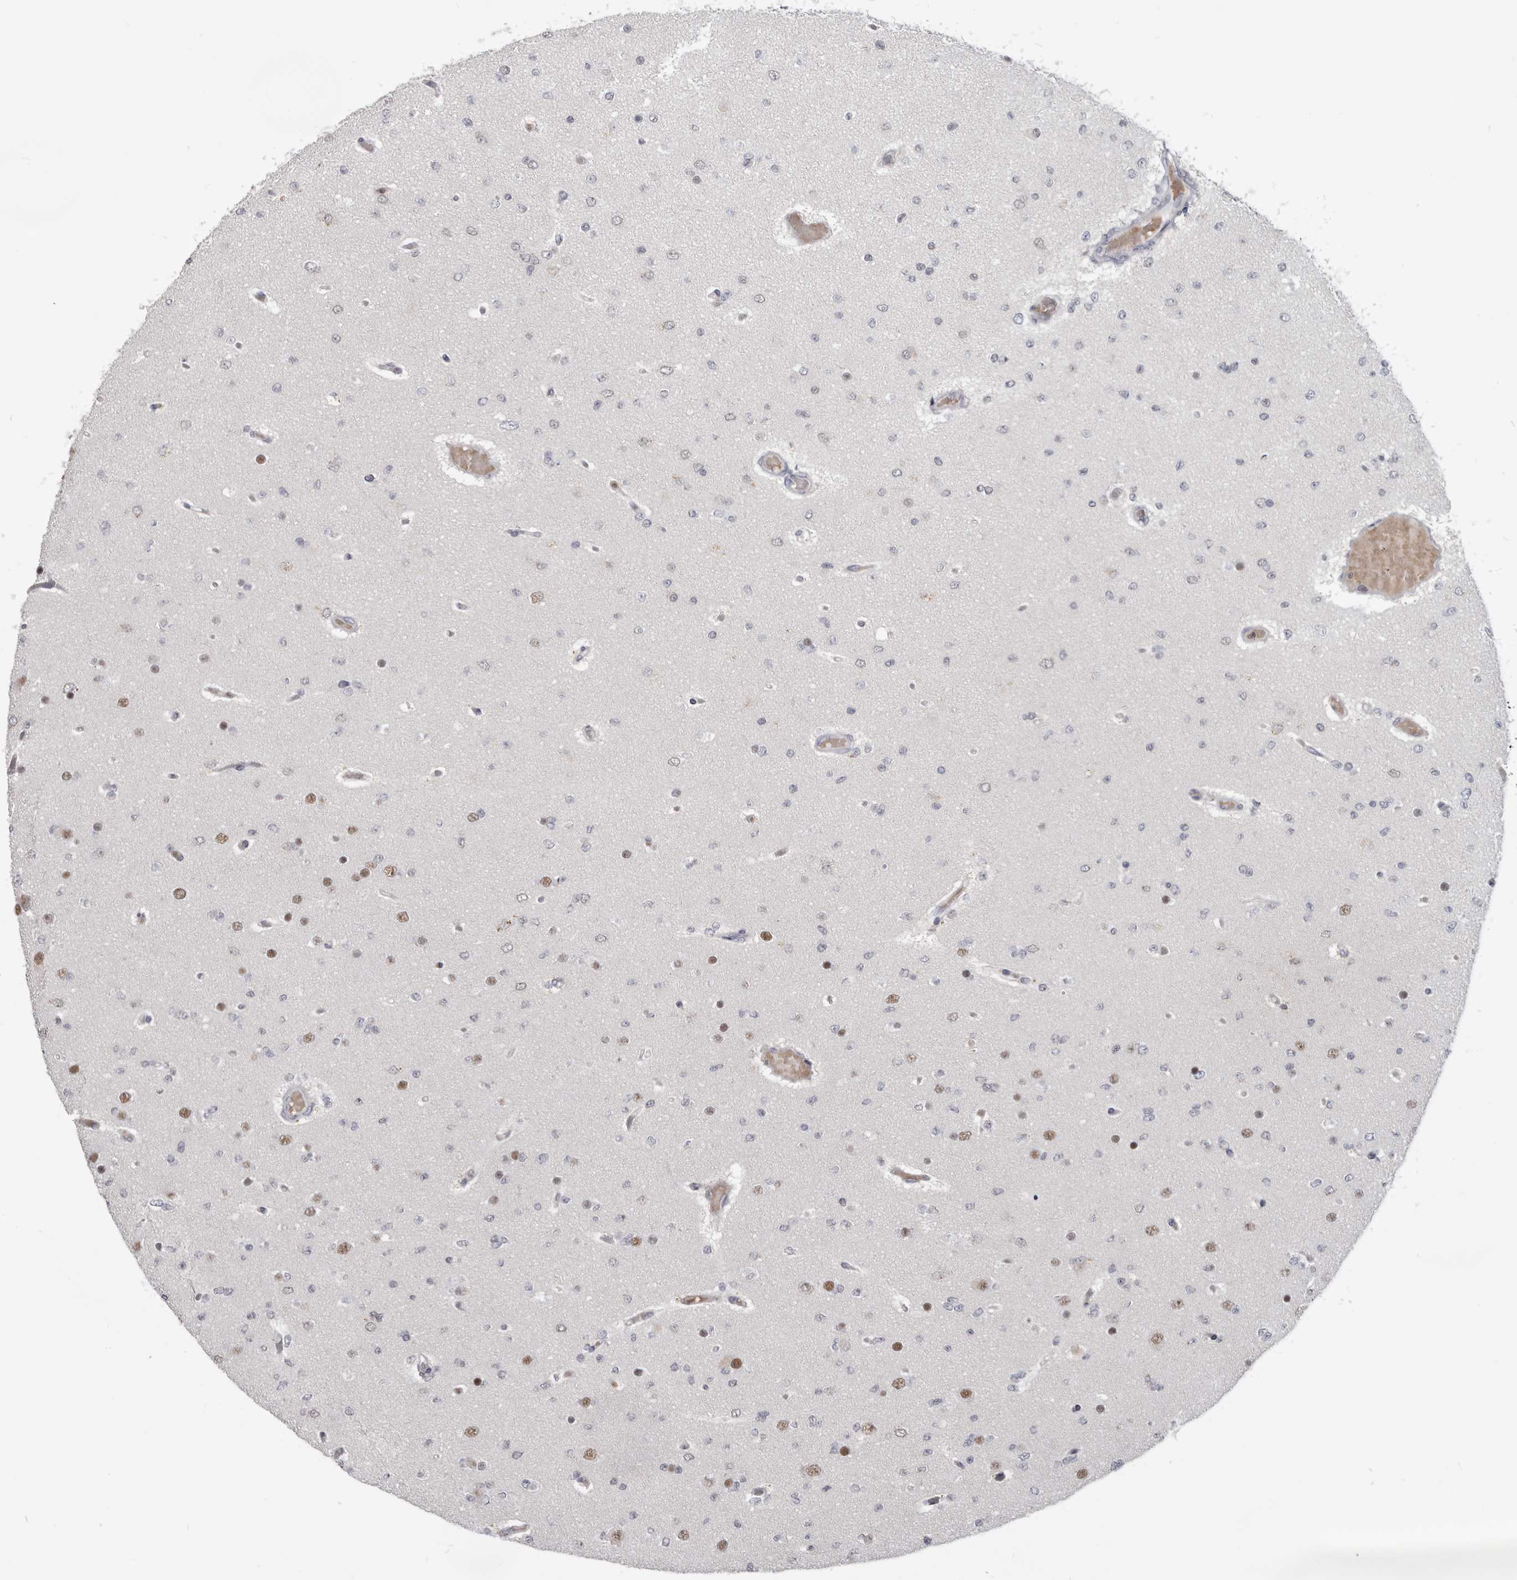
{"staining": {"intensity": "moderate", "quantity": "<25%", "location": "nuclear"}, "tissue": "glioma", "cell_type": "Tumor cells", "image_type": "cancer", "snomed": [{"axis": "morphology", "description": "Glioma, malignant, Low grade"}, {"axis": "topography", "description": "Brain"}], "caption": "High-magnification brightfield microscopy of glioma stained with DAB (3,3'-diaminobenzidine) (brown) and counterstained with hematoxylin (blue). tumor cells exhibit moderate nuclear positivity is identified in approximately<25% of cells.", "gene": "CGN", "patient": {"sex": "female", "age": 22}}